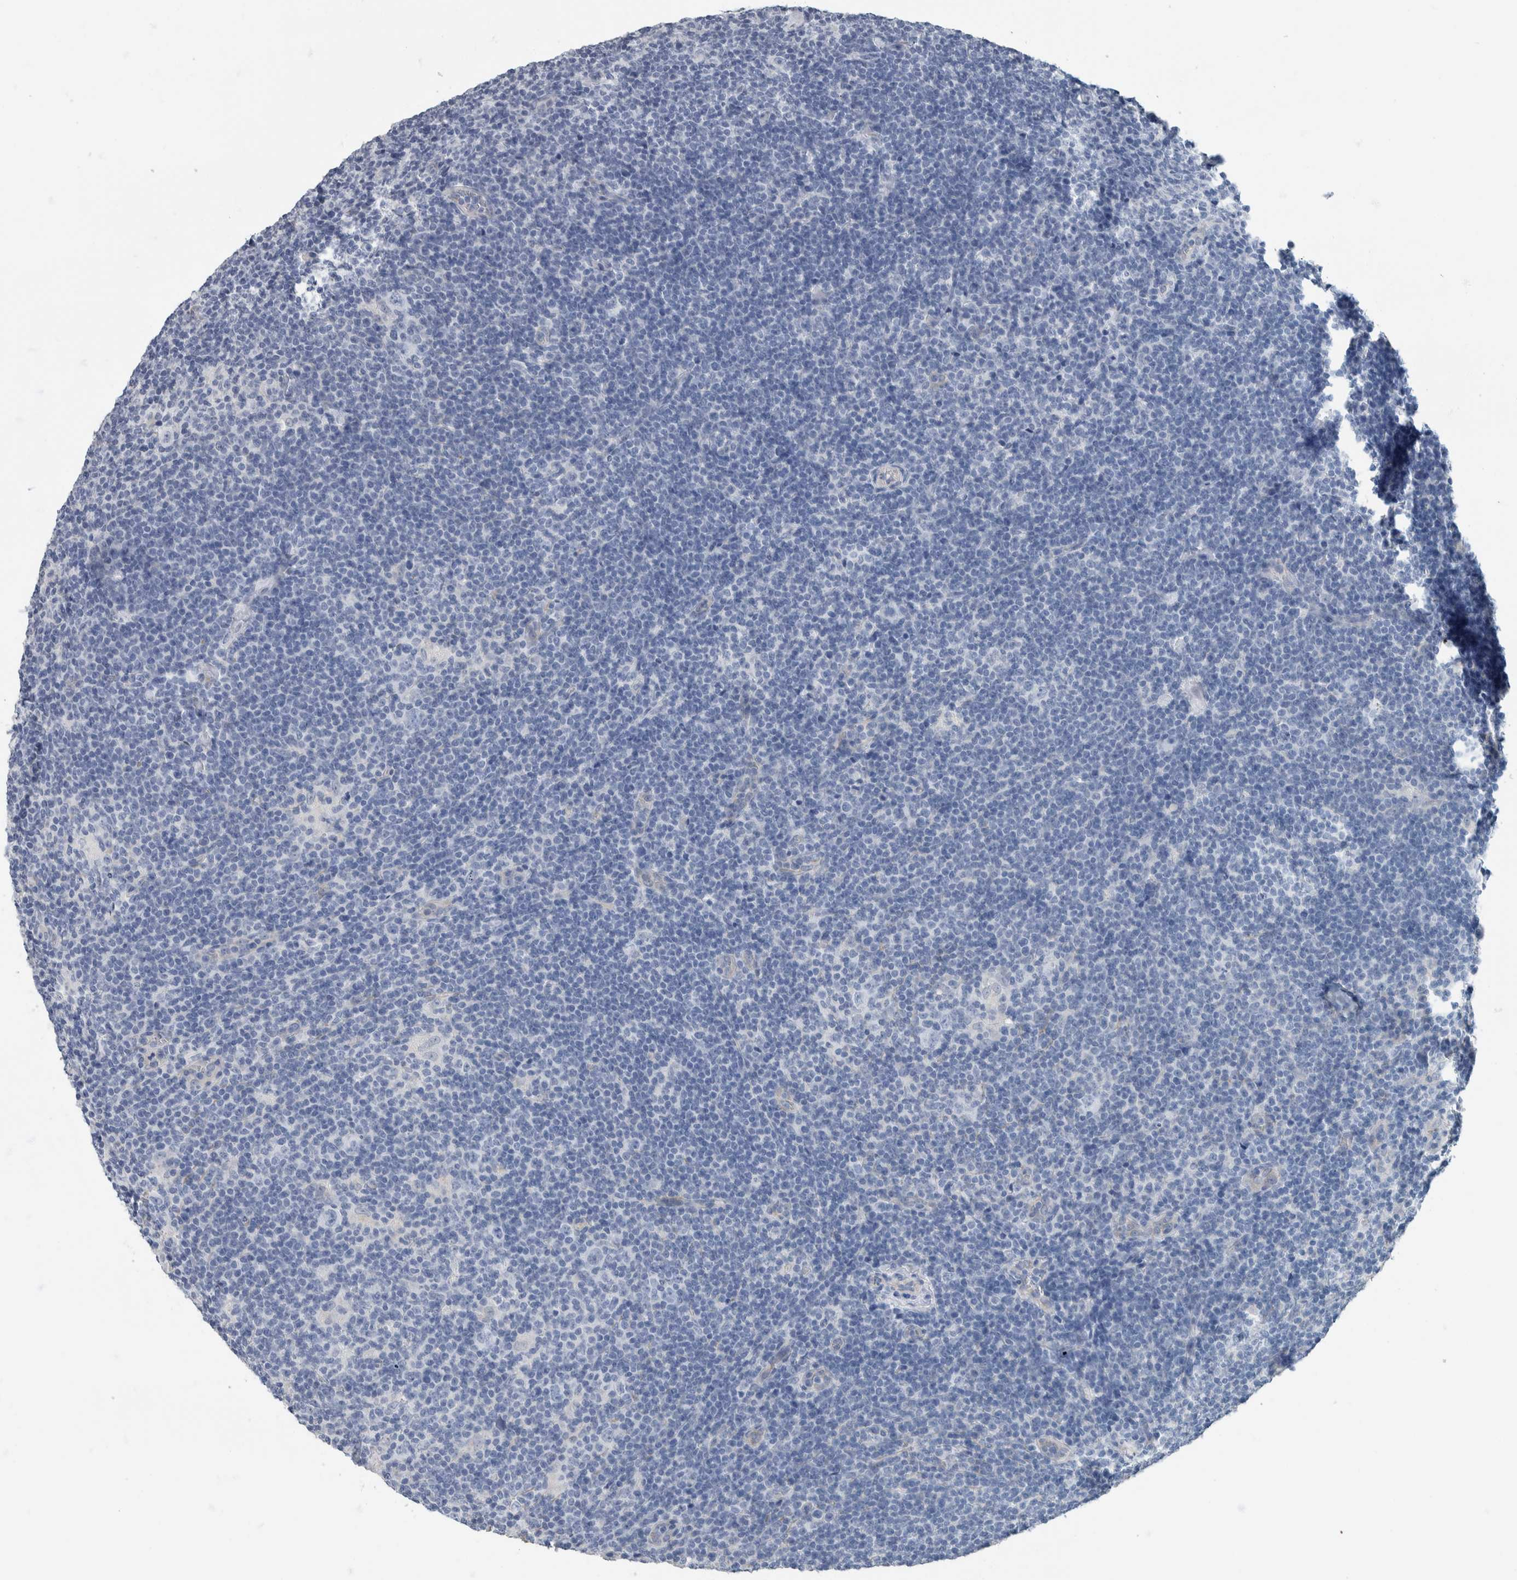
{"staining": {"intensity": "negative", "quantity": "none", "location": "none"}, "tissue": "lymphoma", "cell_type": "Tumor cells", "image_type": "cancer", "snomed": [{"axis": "morphology", "description": "Hodgkin's disease, NOS"}, {"axis": "topography", "description": "Lymph node"}], "caption": "Human Hodgkin's disease stained for a protein using IHC exhibits no staining in tumor cells.", "gene": "NEFM", "patient": {"sex": "female", "age": 57}}